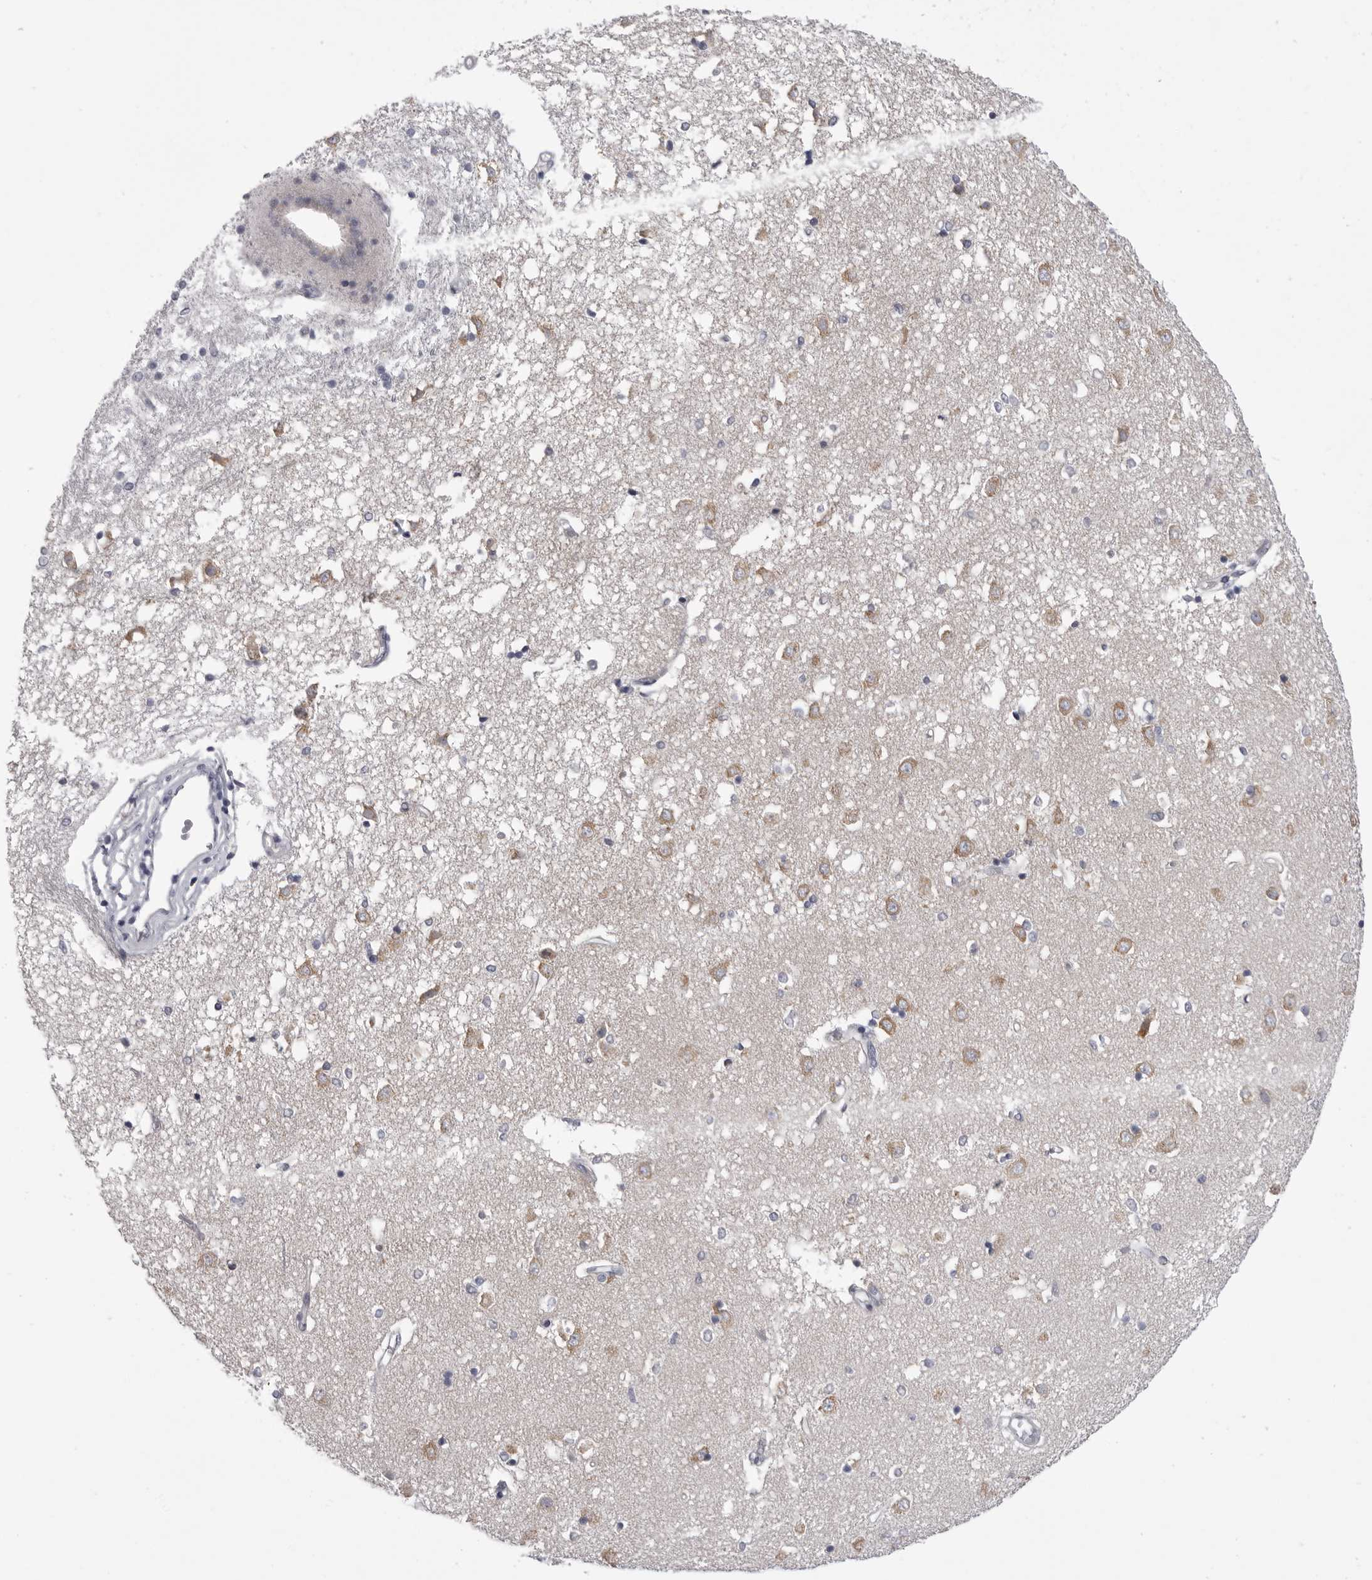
{"staining": {"intensity": "negative", "quantity": "none", "location": "none"}, "tissue": "caudate", "cell_type": "Glial cells", "image_type": "normal", "snomed": [{"axis": "morphology", "description": "Normal tissue, NOS"}, {"axis": "topography", "description": "Lateral ventricle wall"}], "caption": "Immunohistochemical staining of benign human caudate demonstrates no significant positivity in glial cells. (DAB IHC visualized using brightfield microscopy, high magnification).", "gene": "FKBP2", "patient": {"sex": "male", "age": 45}}